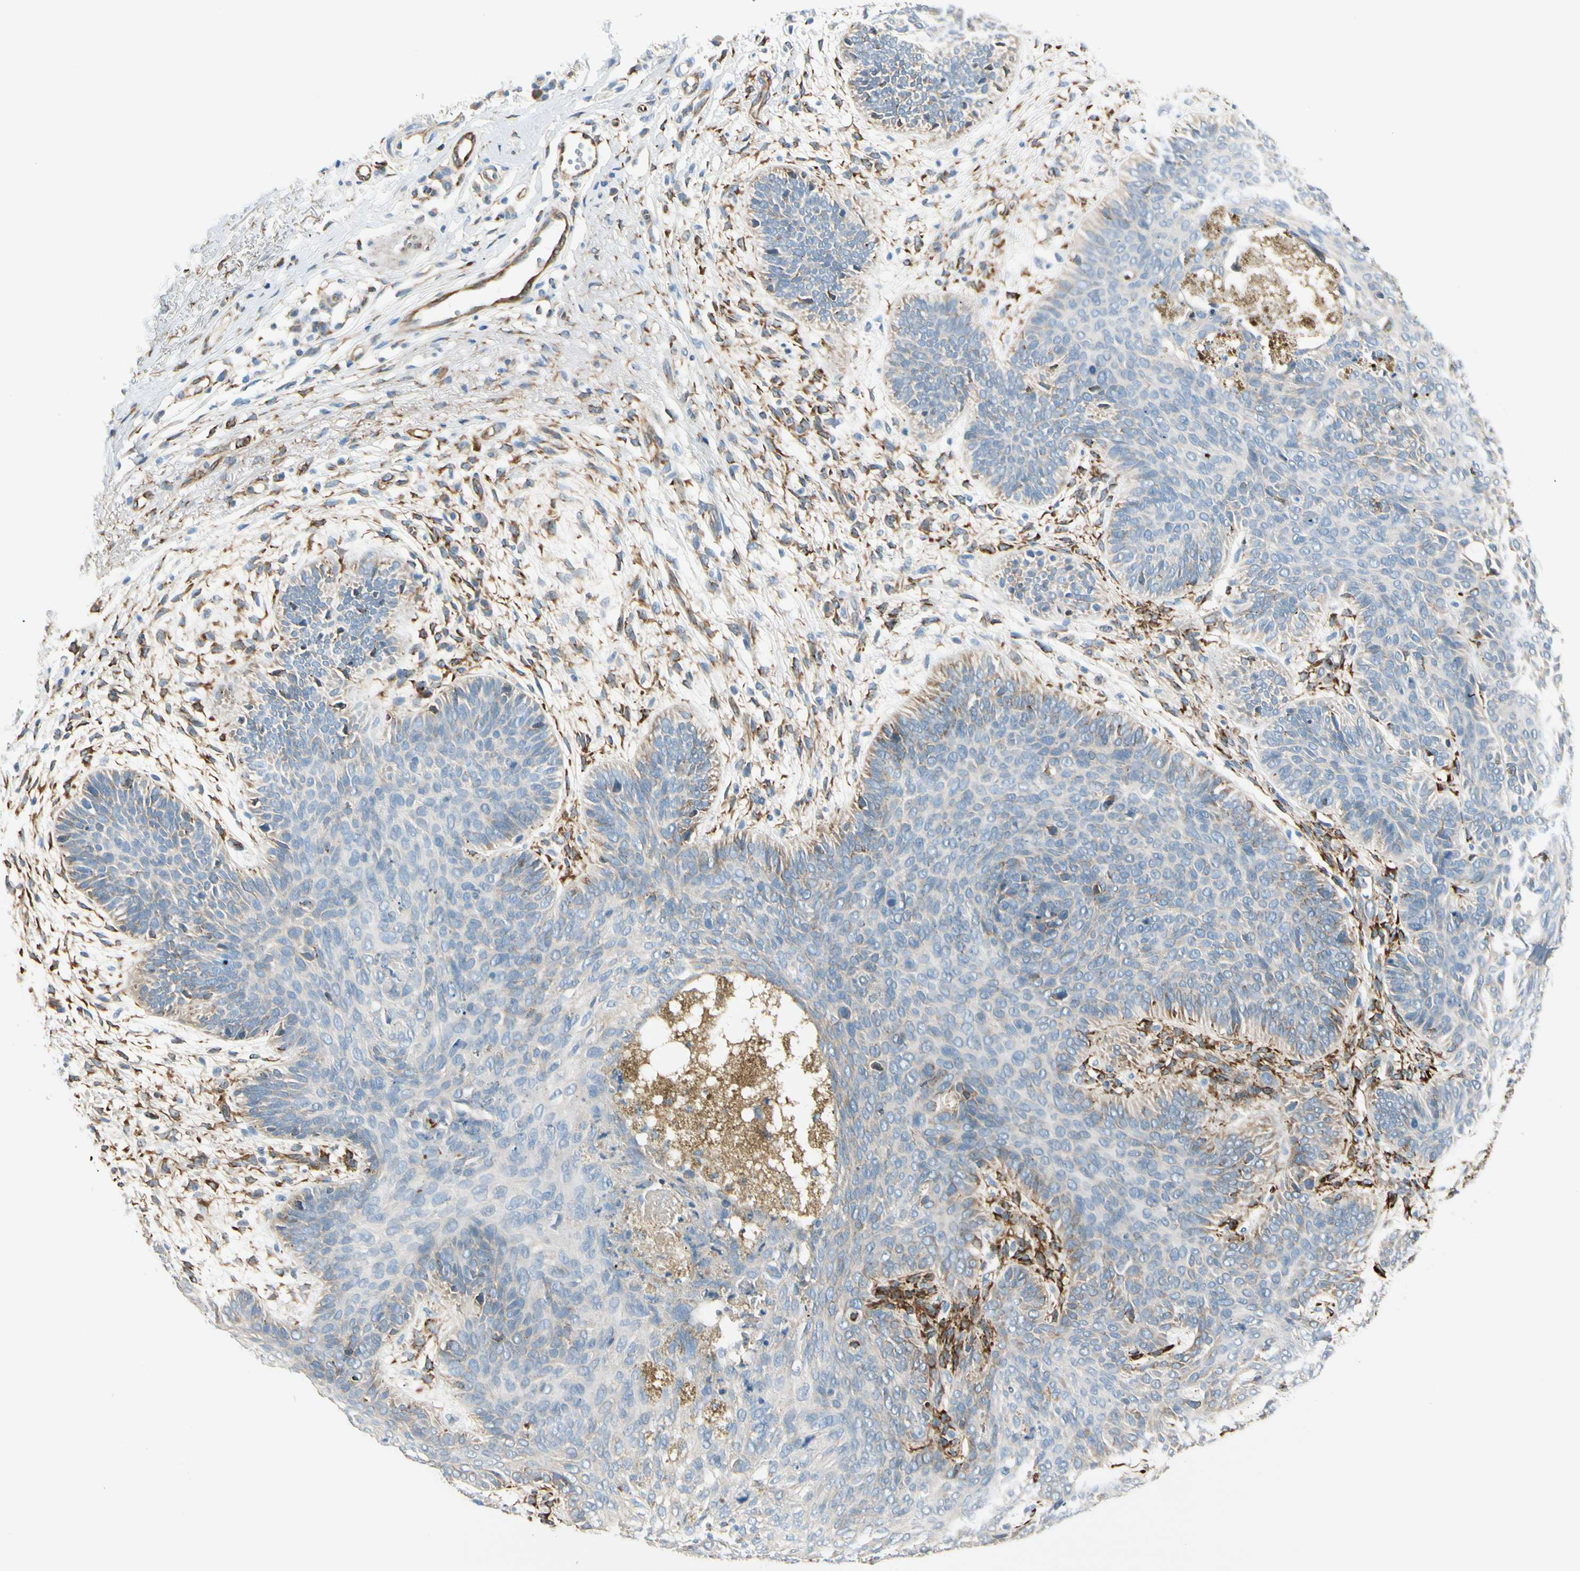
{"staining": {"intensity": "weak", "quantity": "<25%", "location": "cytoplasmic/membranous"}, "tissue": "skin cancer", "cell_type": "Tumor cells", "image_type": "cancer", "snomed": [{"axis": "morphology", "description": "Normal tissue, NOS"}, {"axis": "morphology", "description": "Basal cell carcinoma"}, {"axis": "topography", "description": "Skin"}], "caption": "Immunohistochemical staining of human basal cell carcinoma (skin) reveals no significant expression in tumor cells.", "gene": "FKBP7", "patient": {"sex": "male", "age": 52}}